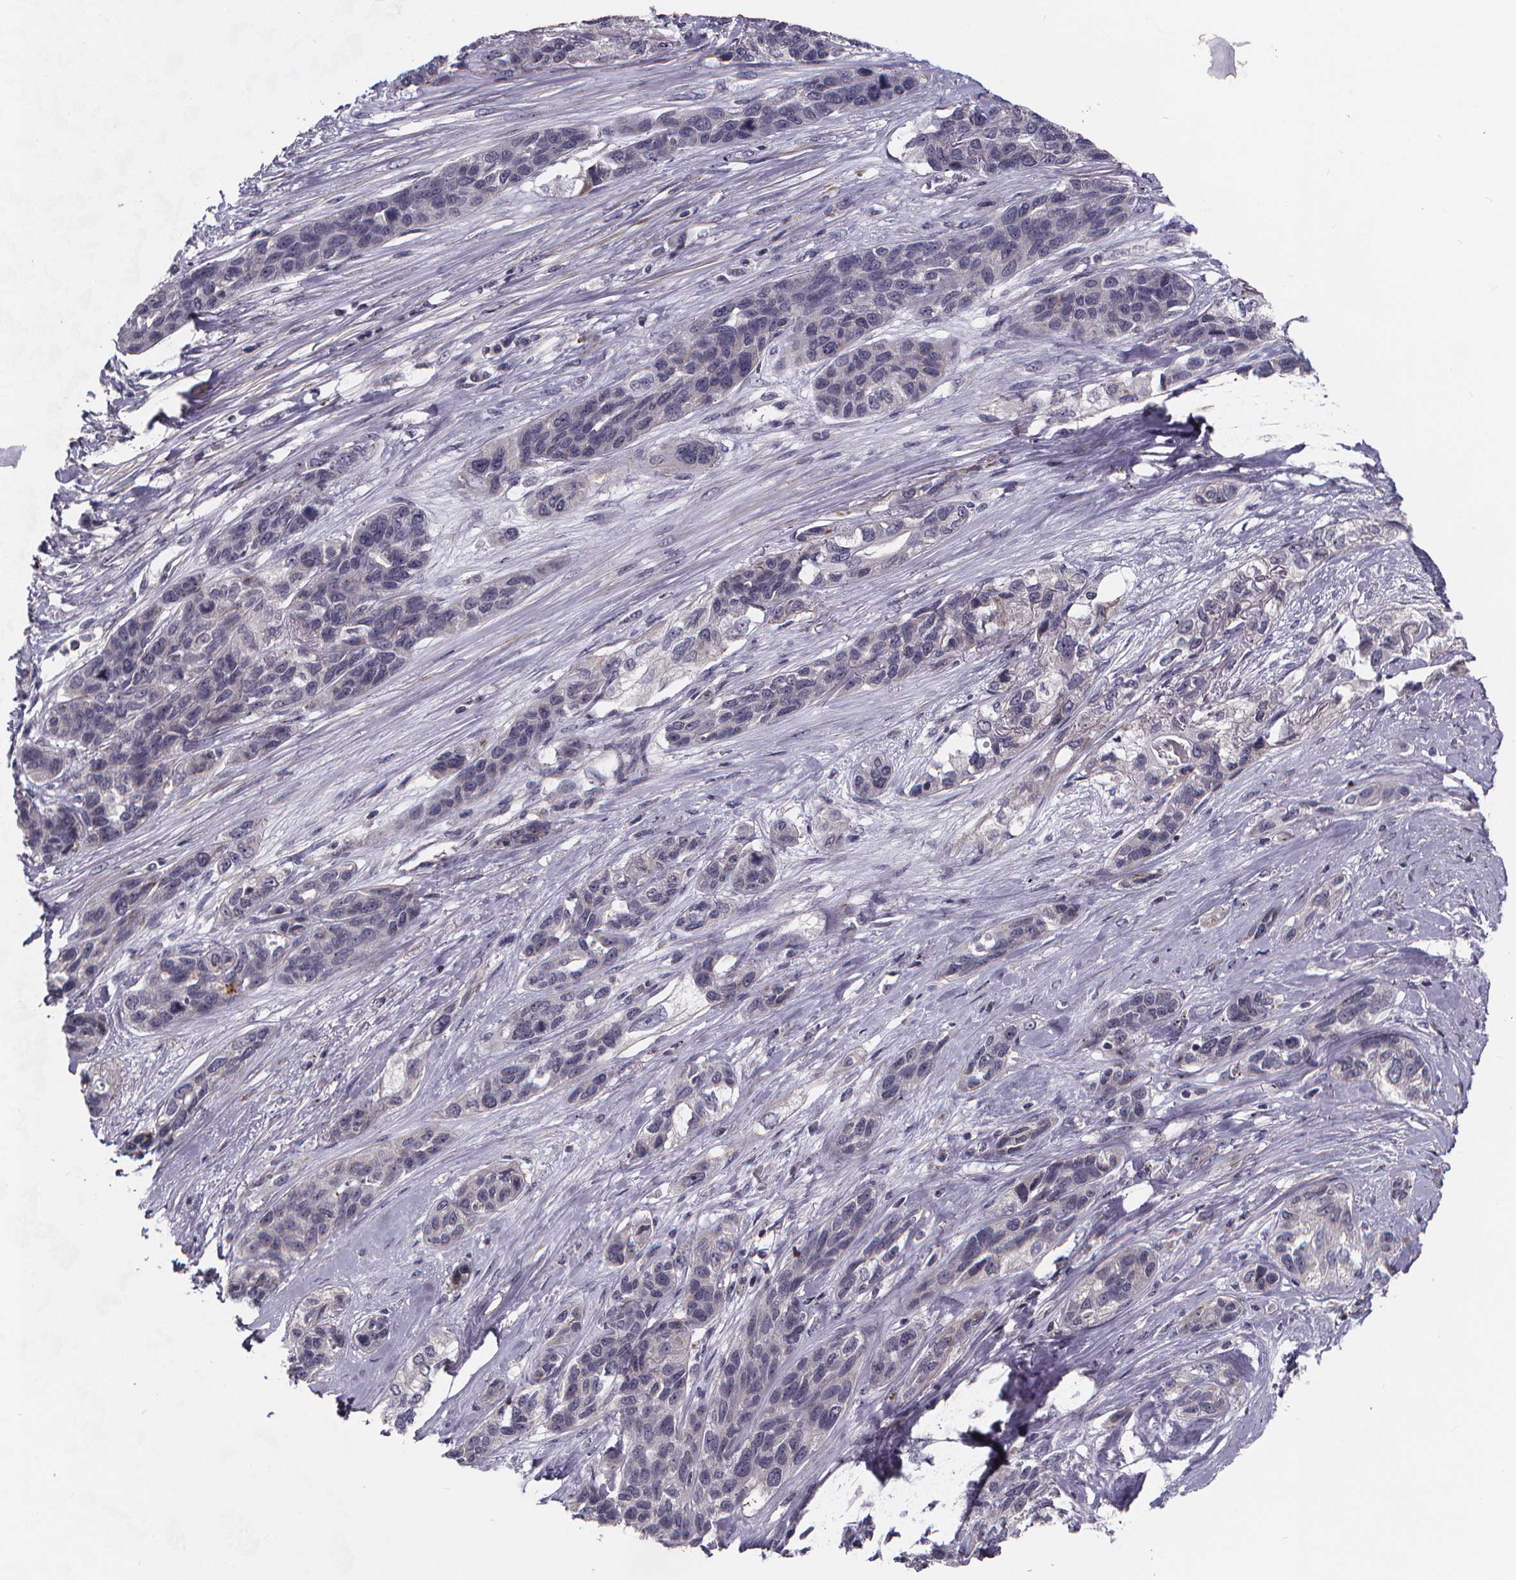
{"staining": {"intensity": "negative", "quantity": "none", "location": "none"}, "tissue": "lung cancer", "cell_type": "Tumor cells", "image_type": "cancer", "snomed": [{"axis": "morphology", "description": "Squamous cell carcinoma, NOS"}, {"axis": "topography", "description": "Lung"}], "caption": "Tumor cells are negative for brown protein staining in lung squamous cell carcinoma. (DAB IHC with hematoxylin counter stain).", "gene": "FBXW2", "patient": {"sex": "female", "age": 70}}